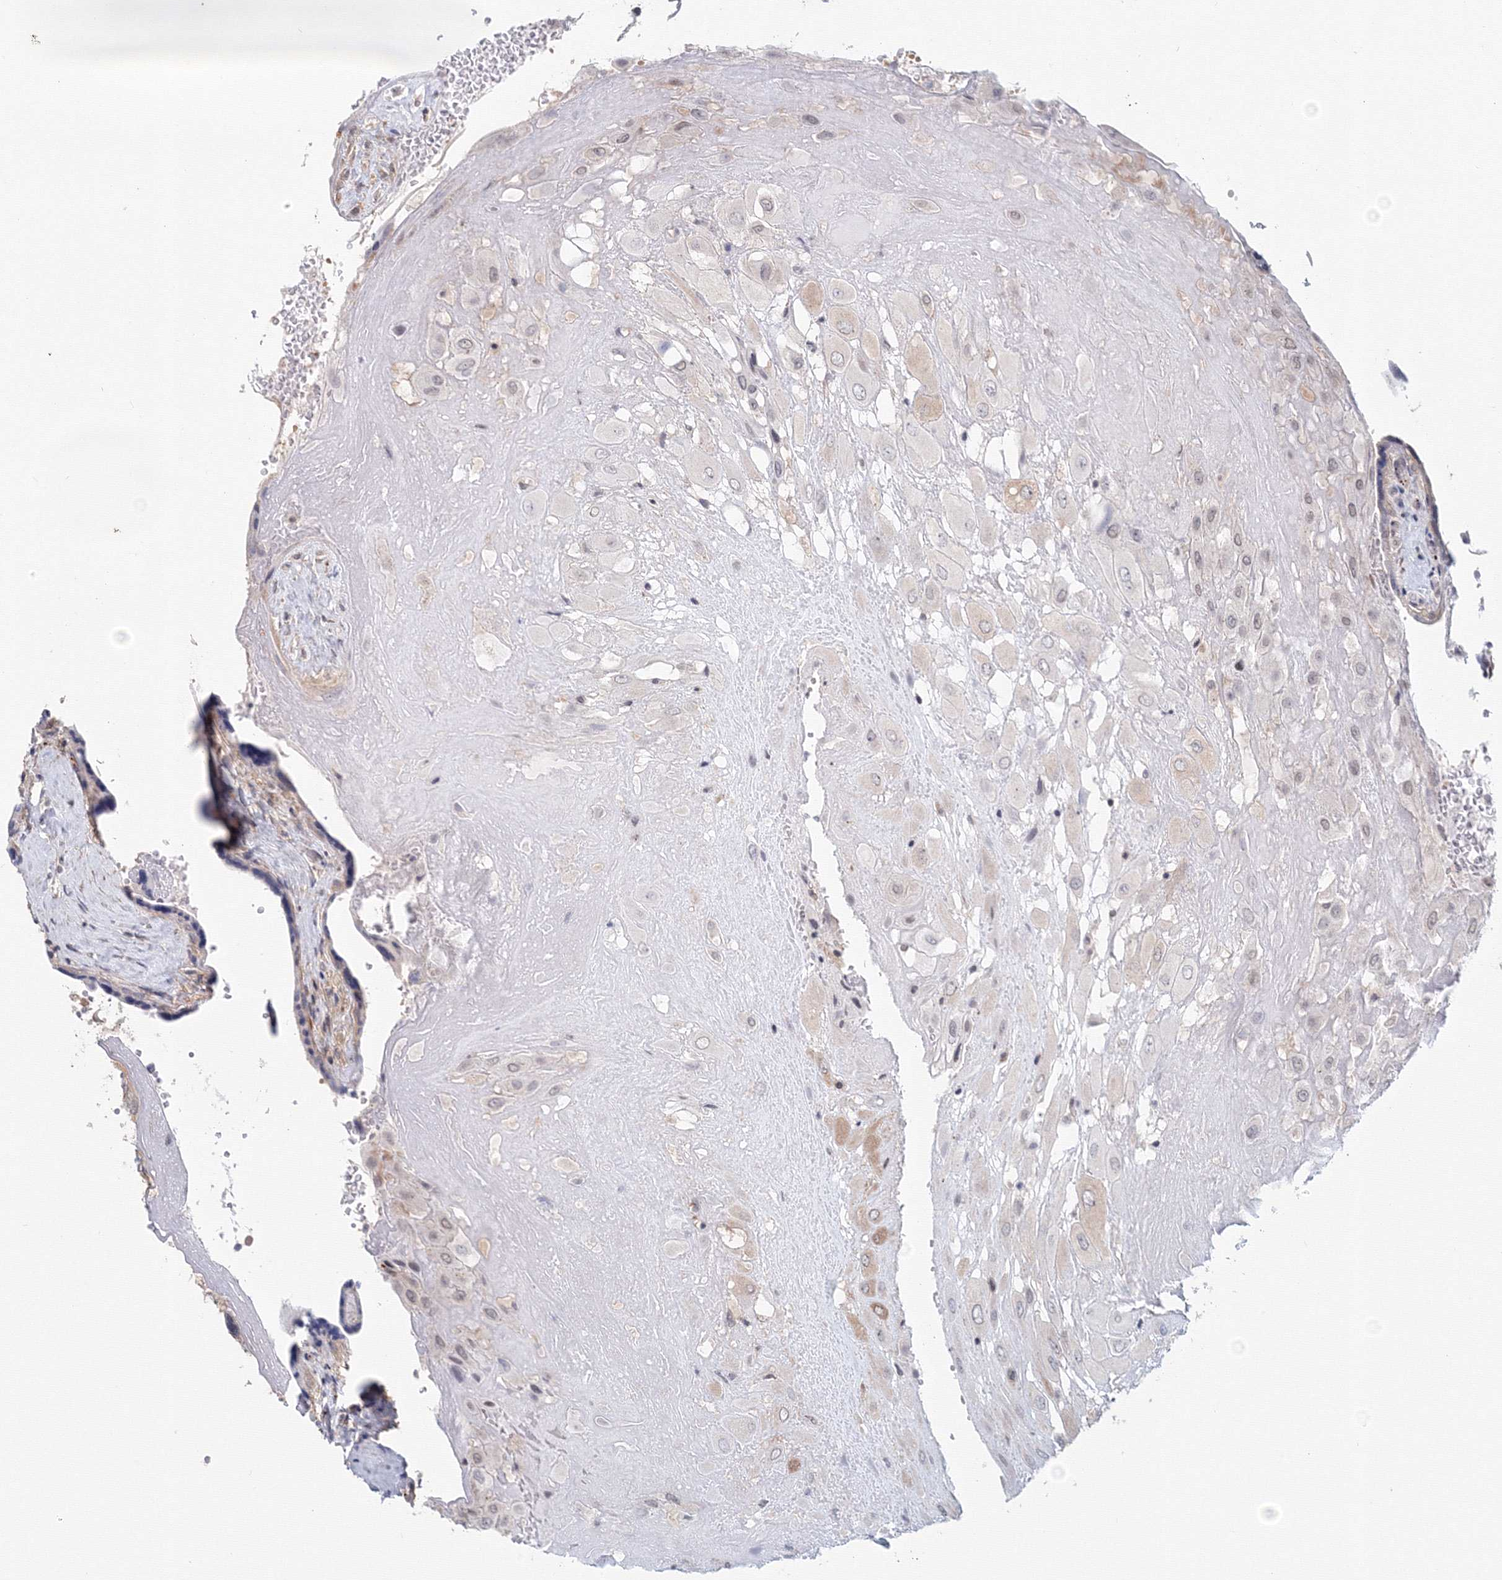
{"staining": {"intensity": "negative", "quantity": "none", "location": "none"}, "tissue": "placenta", "cell_type": "Decidual cells", "image_type": "normal", "snomed": [{"axis": "morphology", "description": "Normal tissue, NOS"}, {"axis": "topography", "description": "Placenta"}], "caption": "The micrograph demonstrates no staining of decidual cells in unremarkable placenta.", "gene": "SLC7A7", "patient": {"sex": "female", "age": 37}}